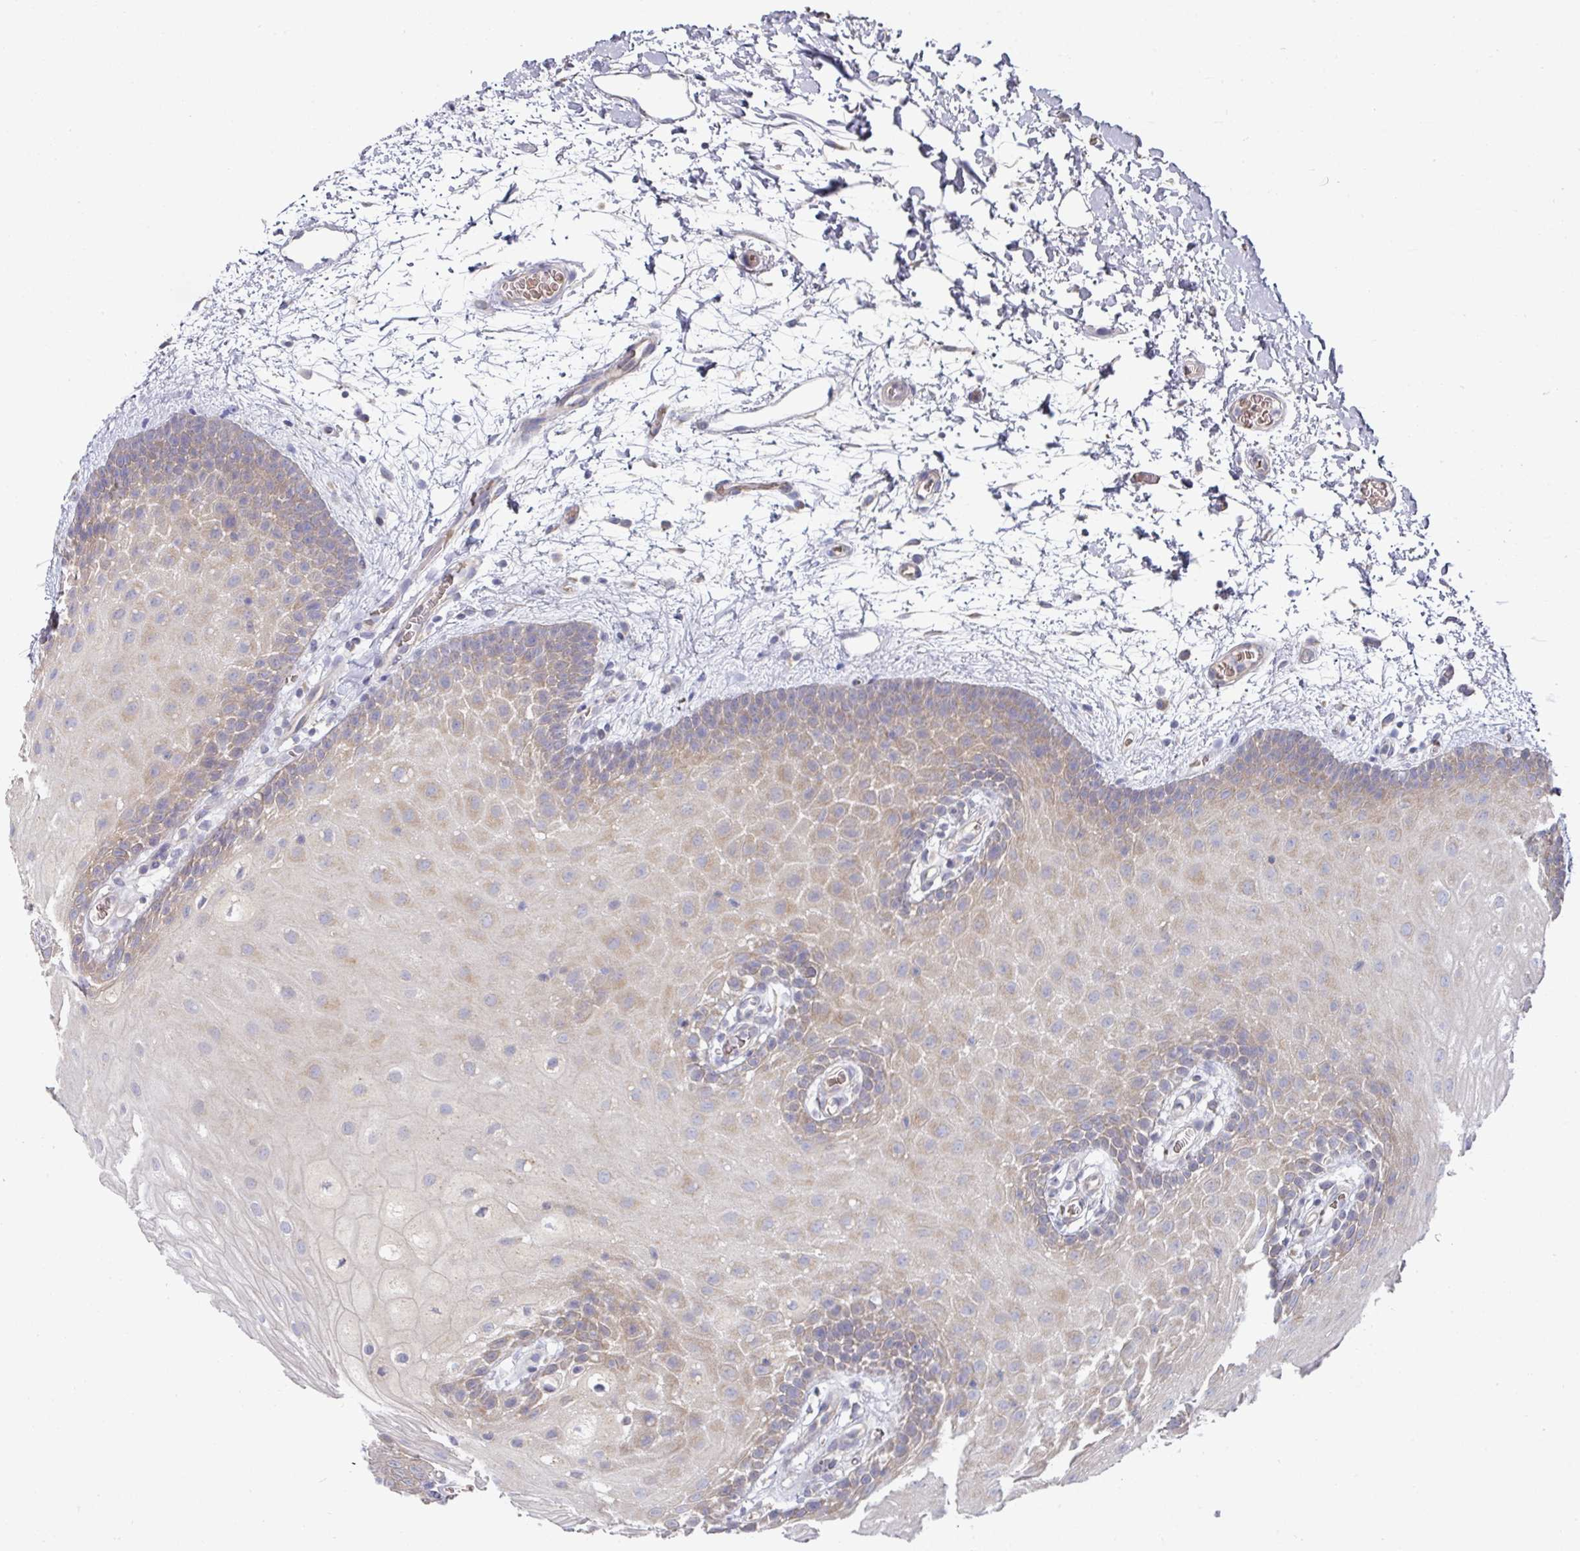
{"staining": {"intensity": "moderate", "quantity": "25%-75%", "location": "cytoplasmic/membranous"}, "tissue": "oral mucosa", "cell_type": "Squamous epithelial cells", "image_type": "normal", "snomed": [{"axis": "morphology", "description": "Normal tissue, NOS"}, {"axis": "morphology", "description": "Squamous cell carcinoma, NOS"}, {"axis": "topography", "description": "Oral tissue"}, {"axis": "topography", "description": "Tounge, NOS"}, {"axis": "topography", "description": "Head-Neck"}], "caption": "Immunohistochemical staining of unremarkable oral mucosa shows 25%-75% levels of moderate cytoplasmic/membranous protein staining in about 25%-75% of squamous epithelial cells. The protein of interest is shown in brown color, while the nuclei are stained blue.", "gene": "PYROXD2", "patient": {"sex": "male", "age": 76}}